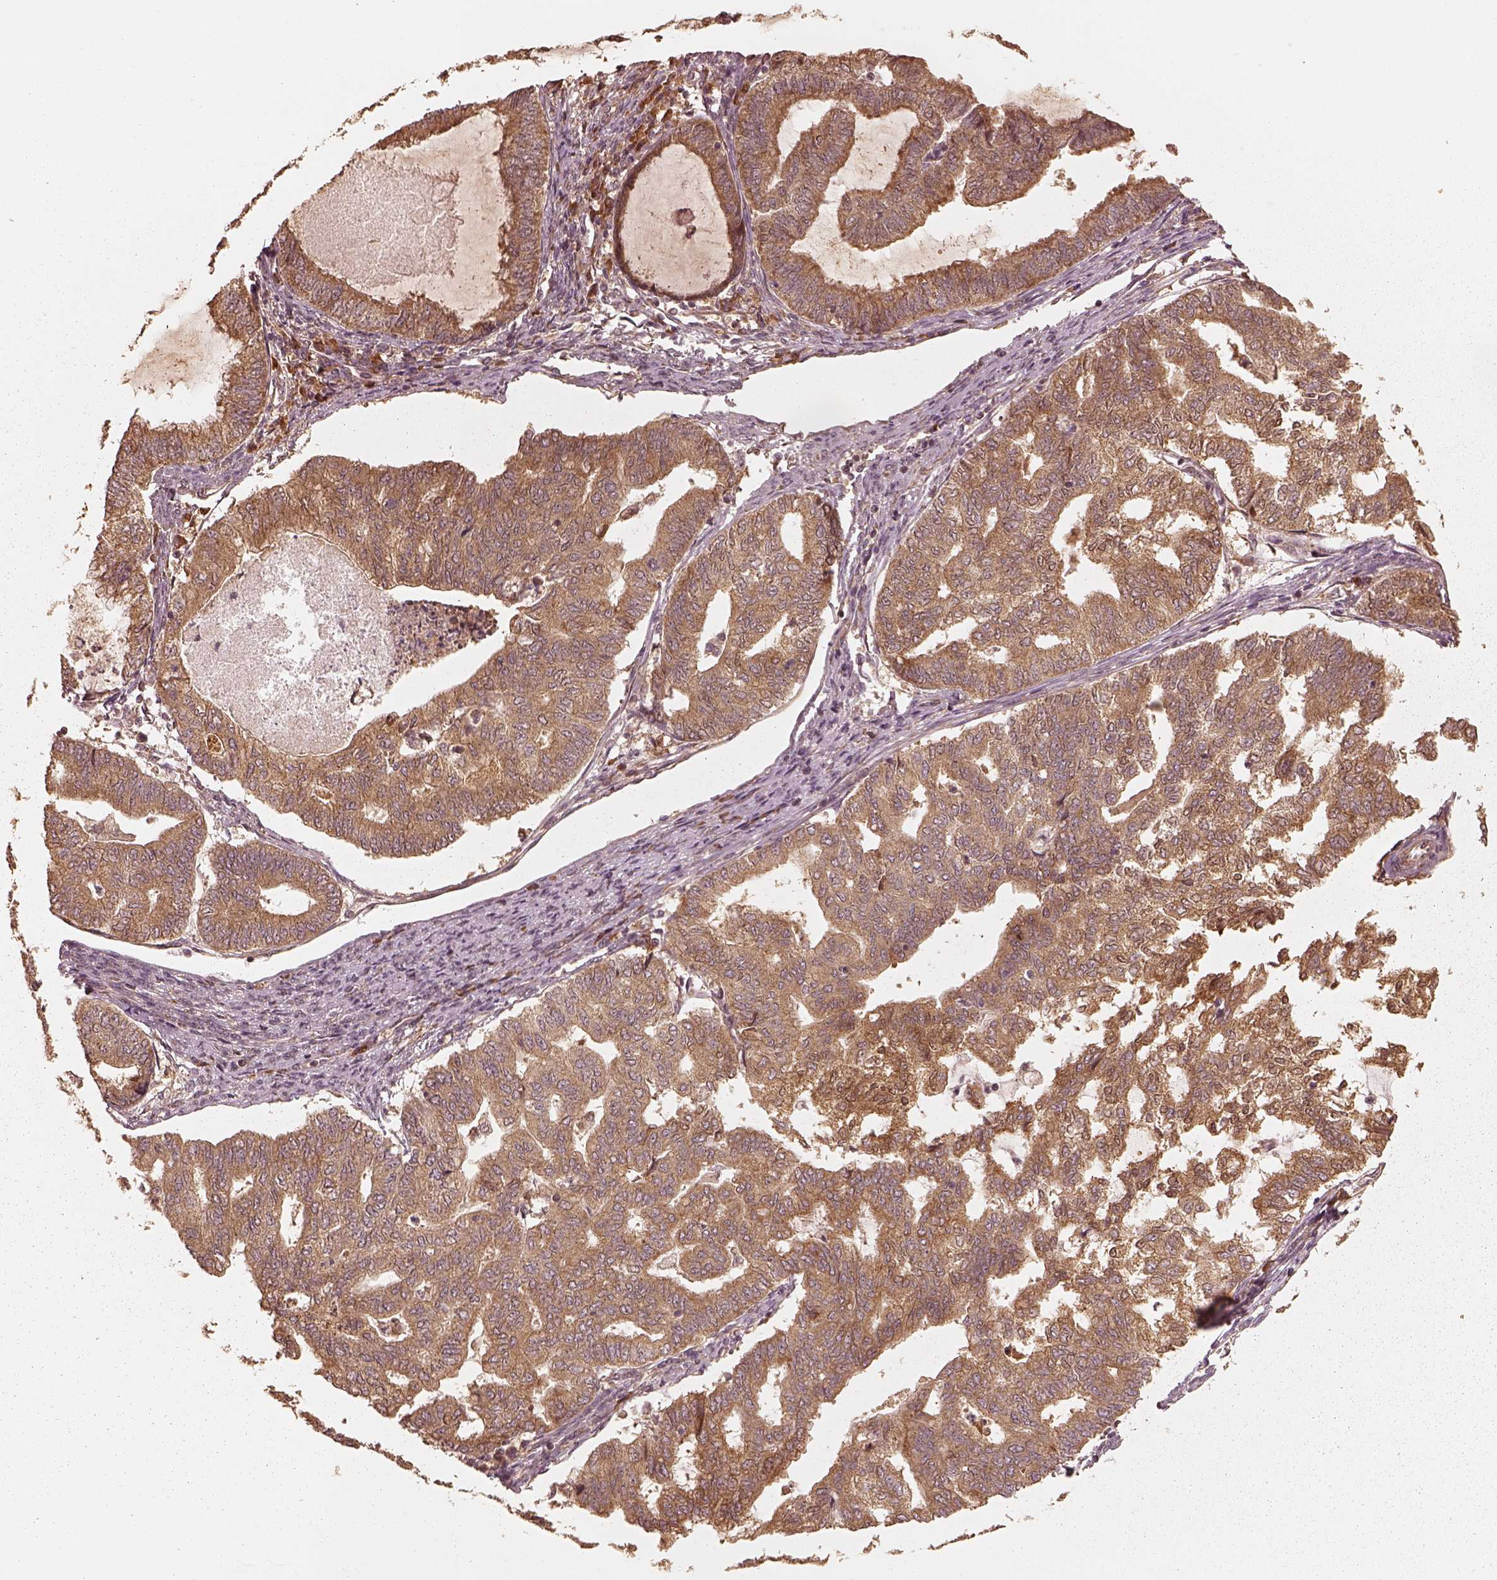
{"staining": {"intensity": "moderate", "quantity": ">75%", "location": "cytoplasmic/membranous"}, "tissue": "endometrial cancer", "cell_type": "Tumor cells", "image_type": "cancer", "snomed": [{"axis": "morphology", "description": "Adenocarcinoma, NOS"}, {"axis": "topography", "description": "Endometrium"}], "caption": "Immunohistochemical staining of human endometrial adenocarcinoma exhibits moderate cytoplasmic/membranous protein positivity in approximately >75% of tumor cells.", "gene": "DNAJC25", "patient": {"sex": "female", "age": 79}}